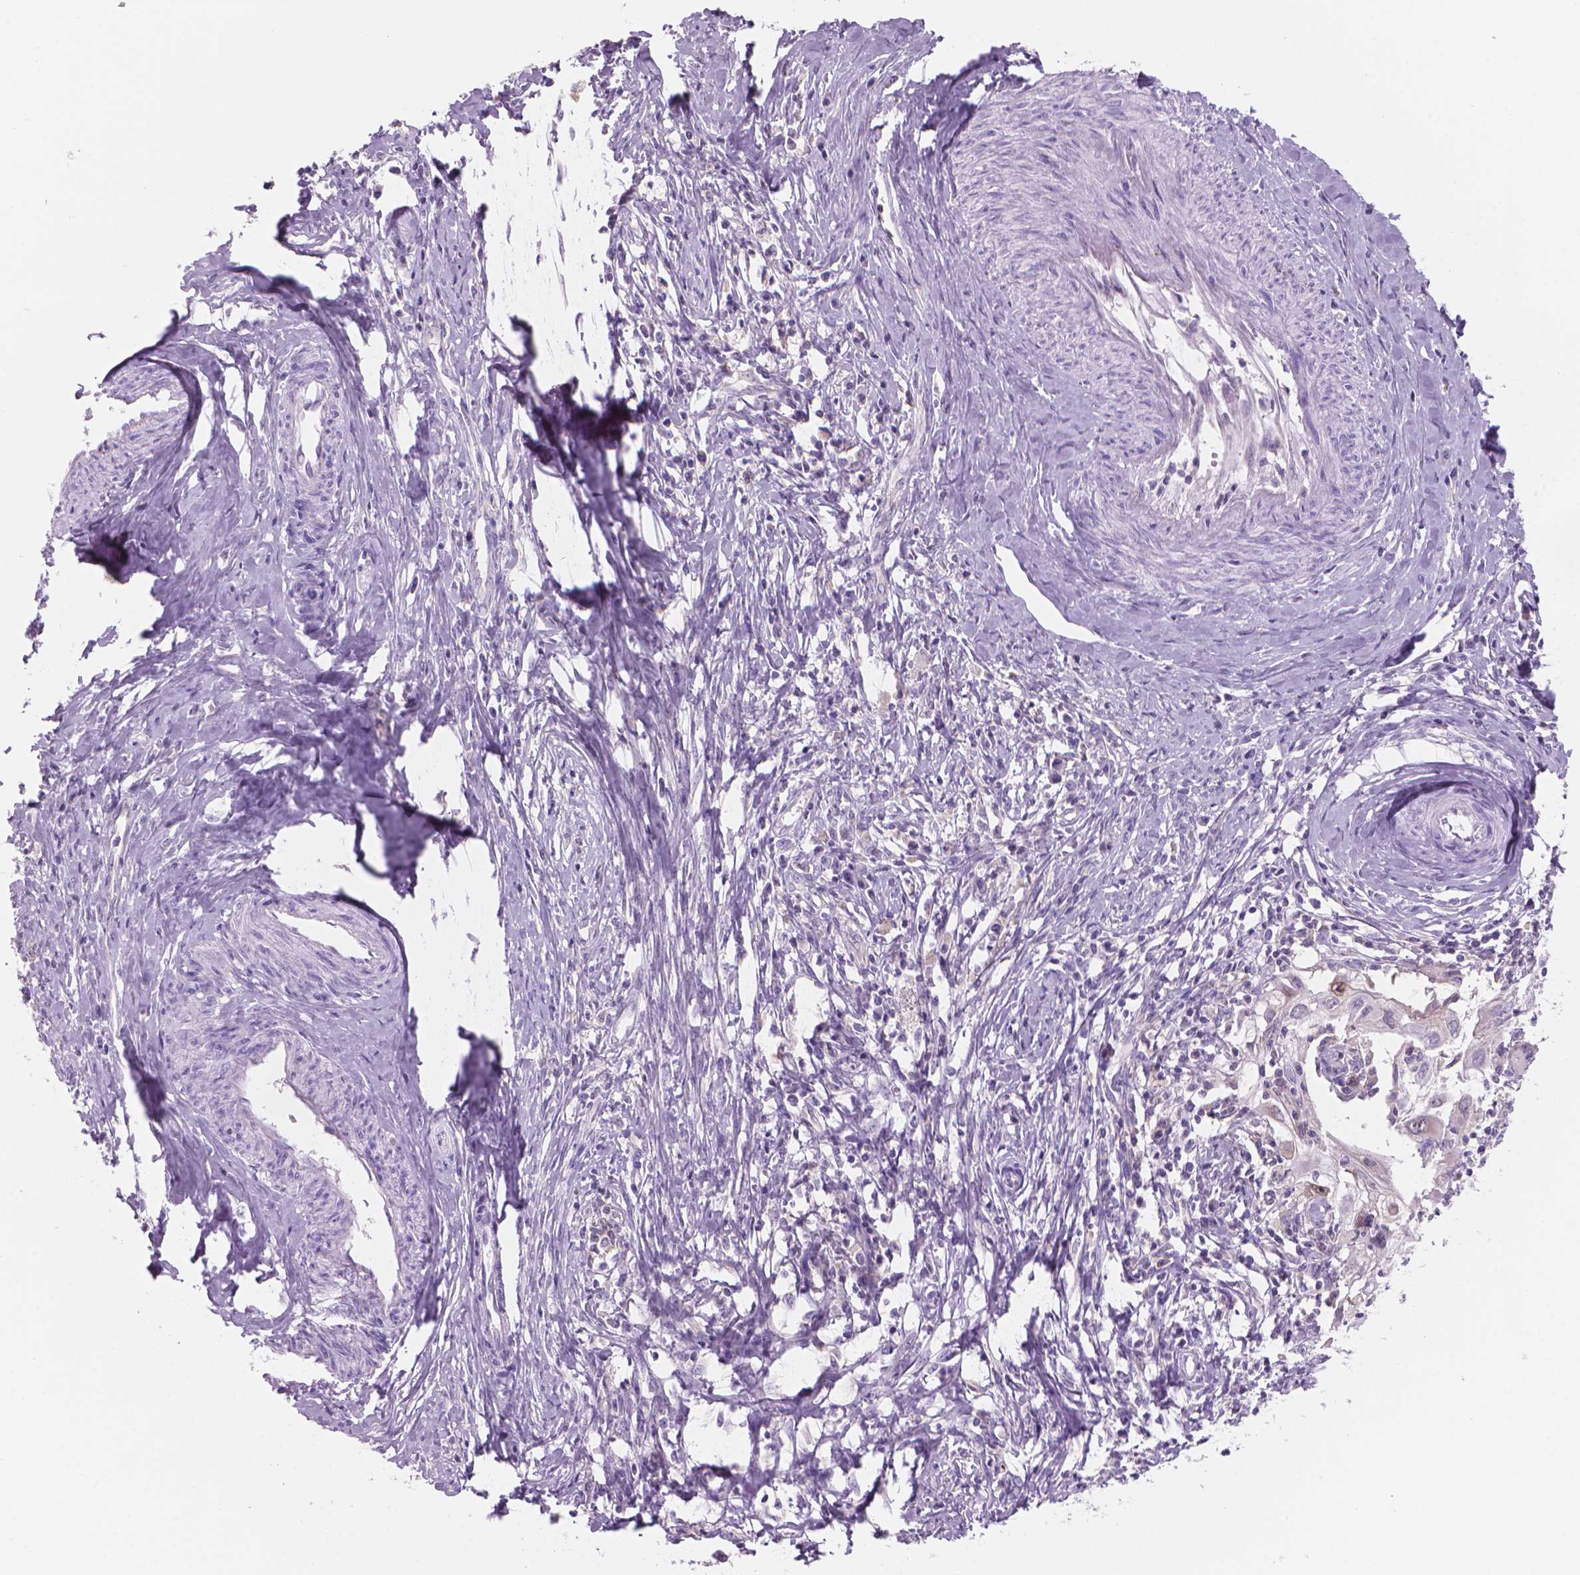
{"staining": {"intensity": "negative", "quantity": "none", "location": "none"}, "tissue": "cervical cancer", "cell_type": "Tumor cells", "image_type": "cancer", "snomed": [{"axis": "morphology", "description": "Squamous cell carcinoma, NOS"}, {"axis": "topography", "description": "Cervix"}], "caption": "A high-resolution histopathology image shows immunohistochemistry (IHC) staining of cervical cancer (squamous cell carcinoma), which displays no significant staining in tumor cells. (Brightfield microscopy of DAB immunohistochemistry (IHC) at high magnification).", "gene": "ENSG00000187186", "patient": {"sex": "female", "age": 30}}